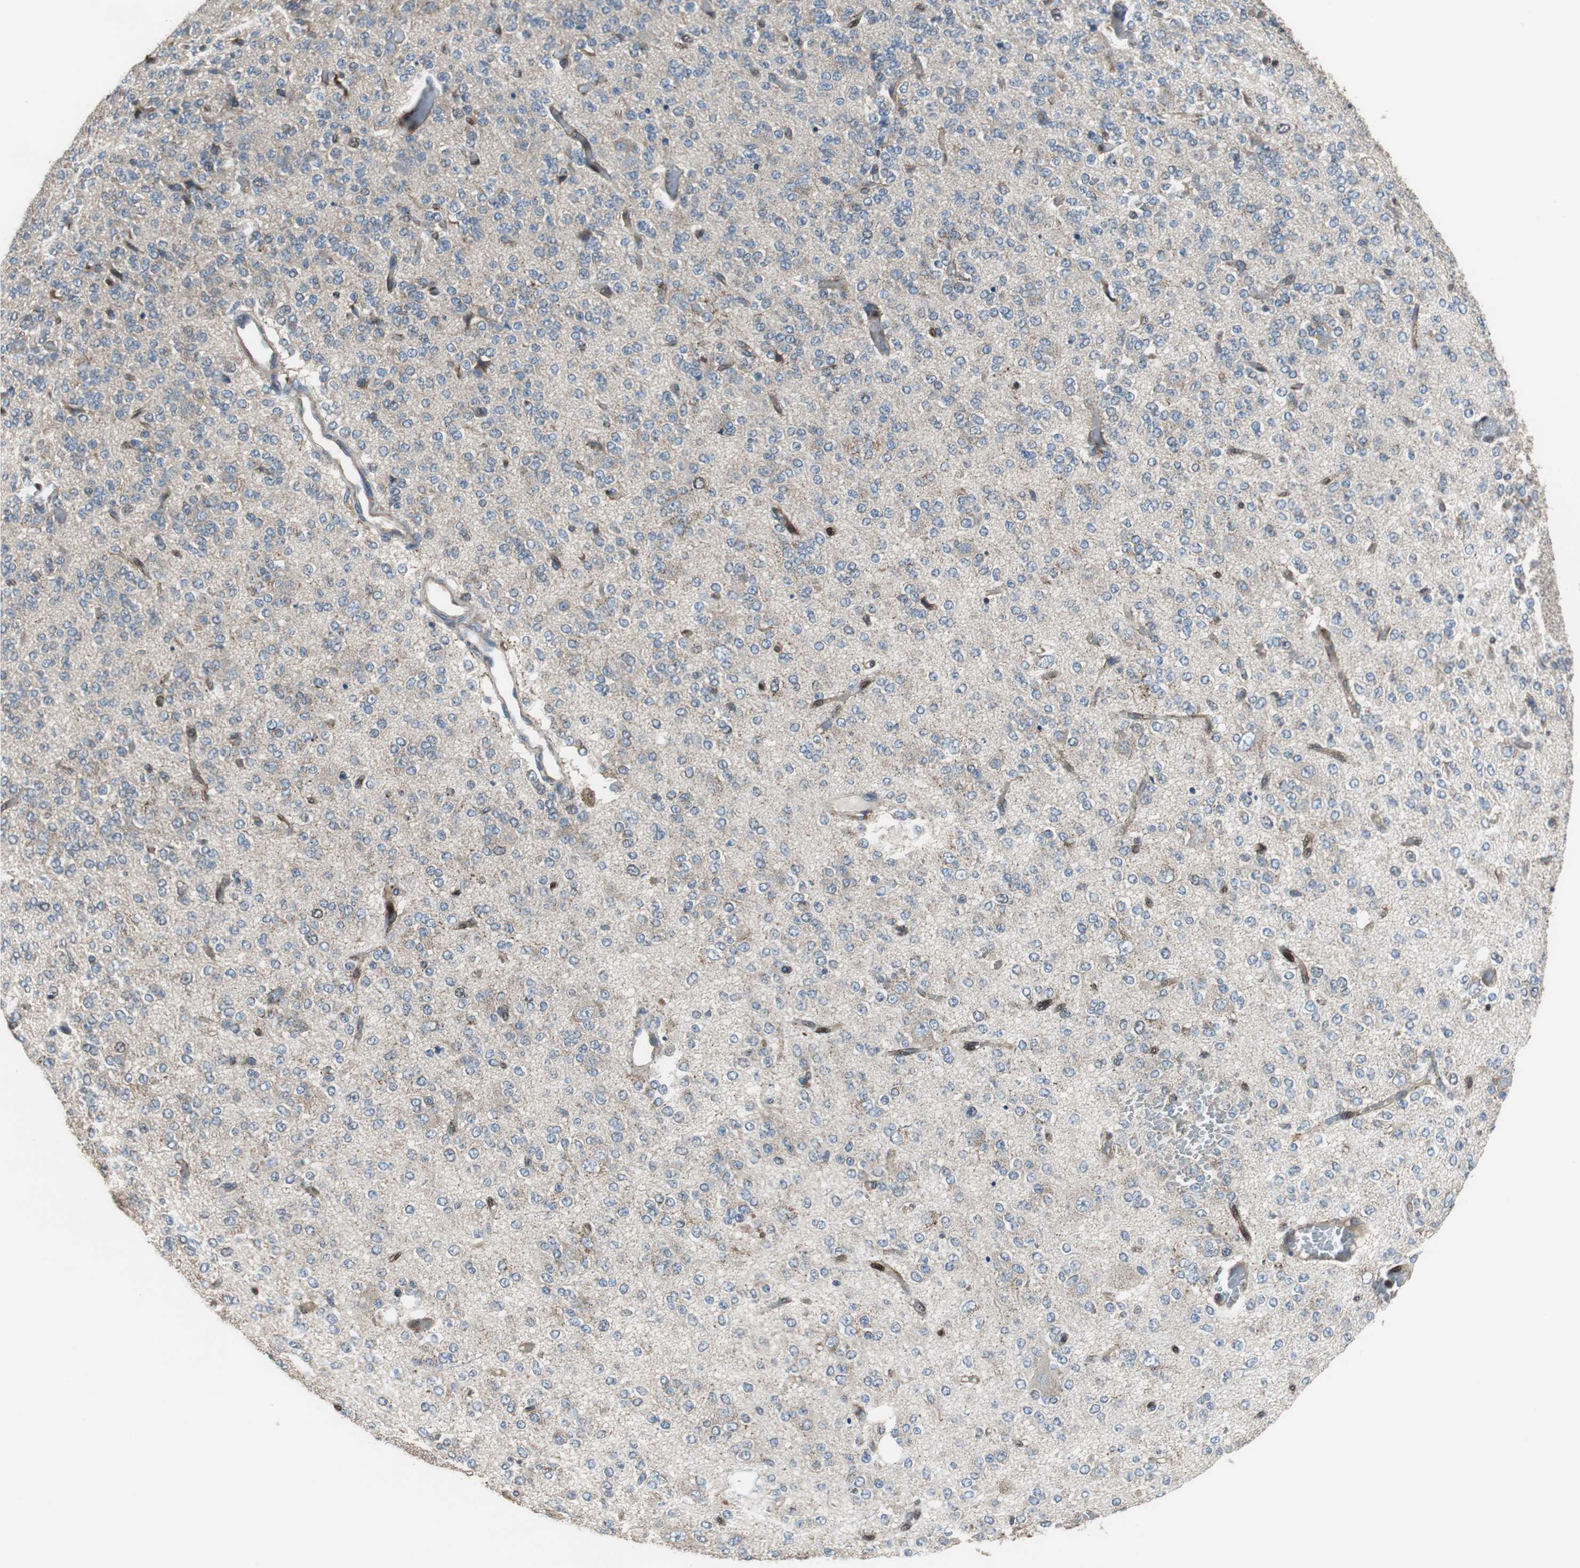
{"staining": {"intensity": "weak", "quantity": "25%-75%", "location": "cytoplasmic/membranous"}, "tissue": "glioma", "cell_type": "Tumor cells", "image_type": "cancer", "snomed": [{"axis": "morphology", "description": "Glioma, malignant, Low grade"}, {"axis": "topography", "description": "Brain"}], "caption": "Malignant glioma (low-grade) stained with a protein marker exhibits weak staining in tumor cells.", "gene": "PI4KB", "patient": {"sex": "male", "age": 38}}